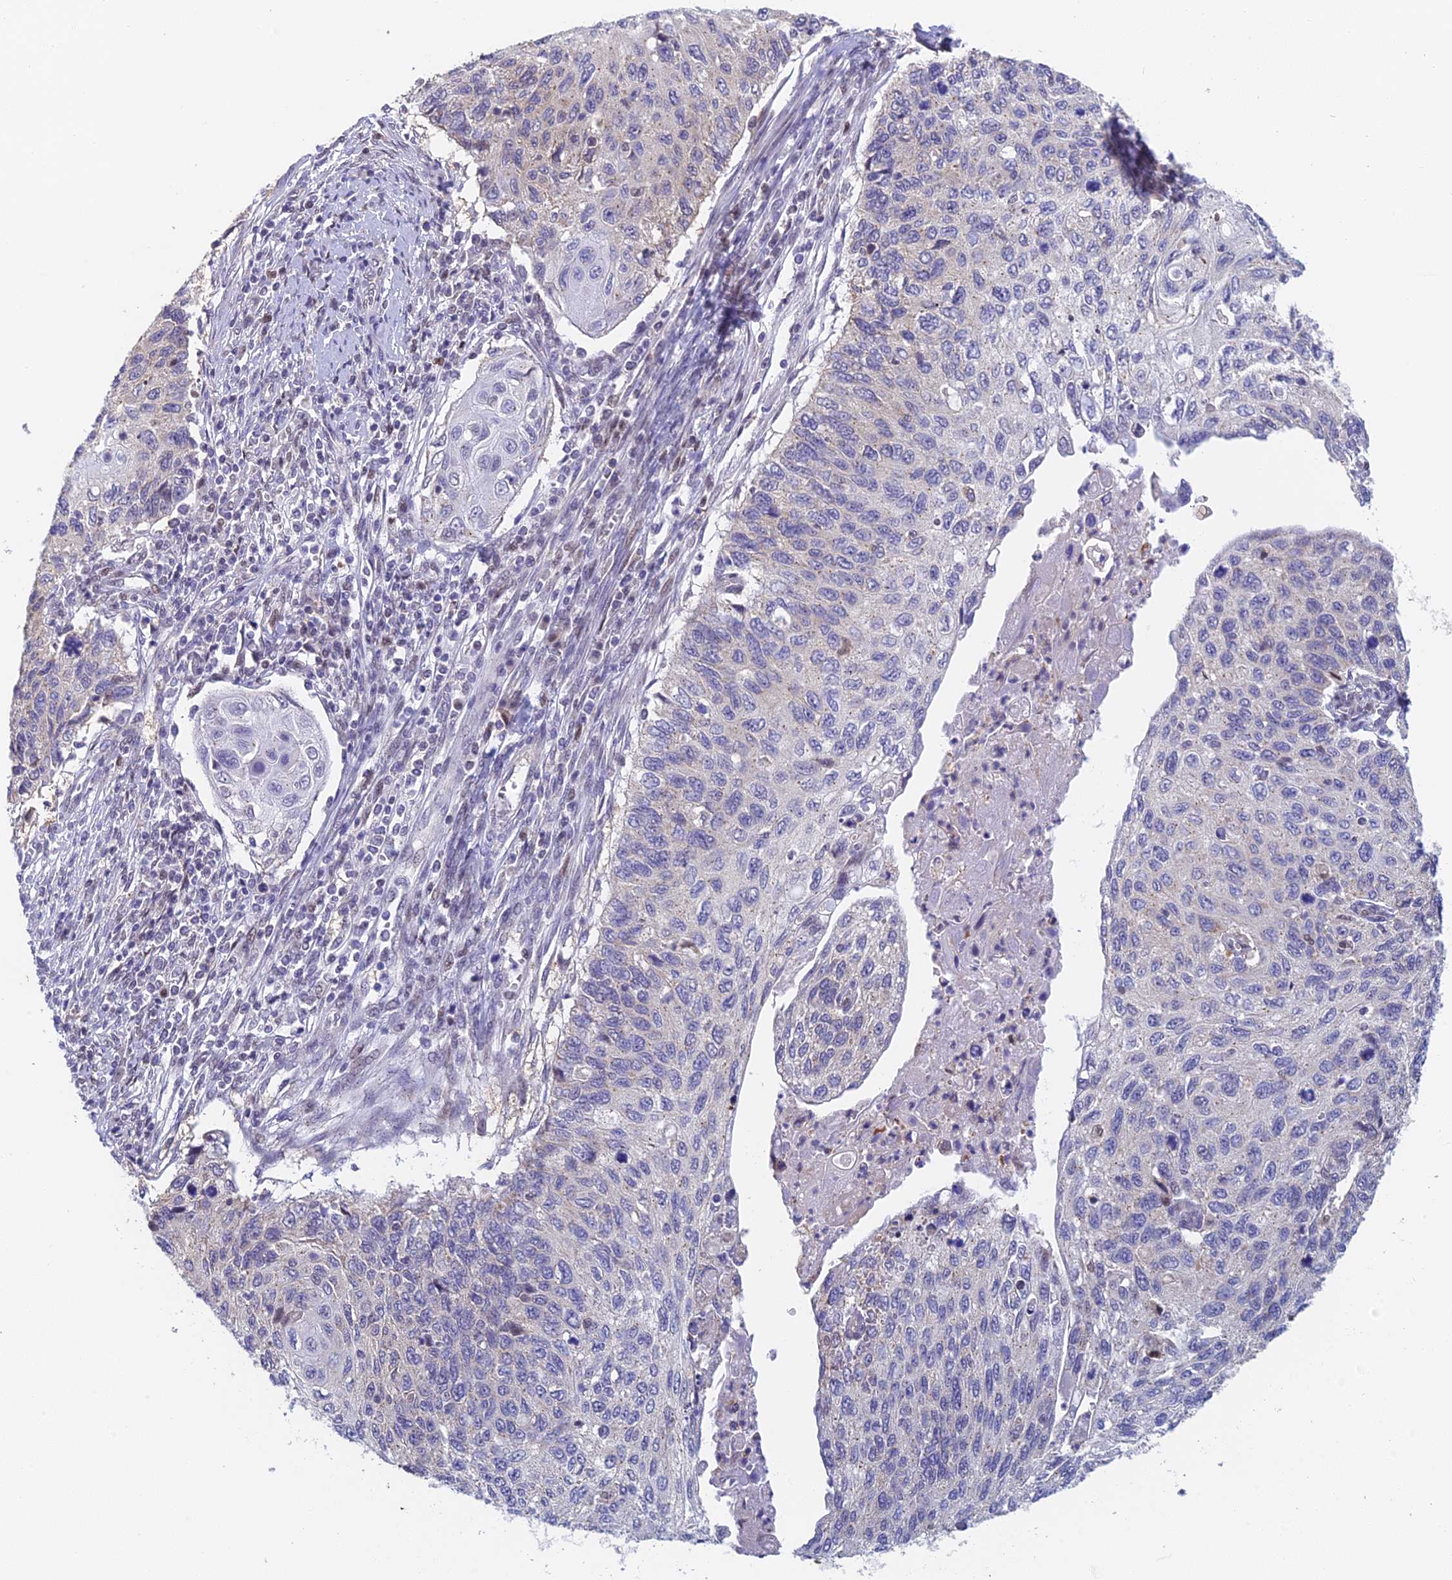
{"staining": {"intensity": "negative", "quantity": "none", "location": "none"}, "tissue": "cervical cancer", "cell_type": "Tumor cells", "image_type": "cancer", "snomed": [{"axis": "morphology", "description": "Squamous cell carcinoma, NOS"}, {"axis": "topography", "description": "Cervix"}], "caption": "A micrograph of human cervical cancer (squamous cell carcinoma) is negative for staining in tumor cells.", "gene": "MRPL17", "patient": {"sex": "female", "age": 70}}